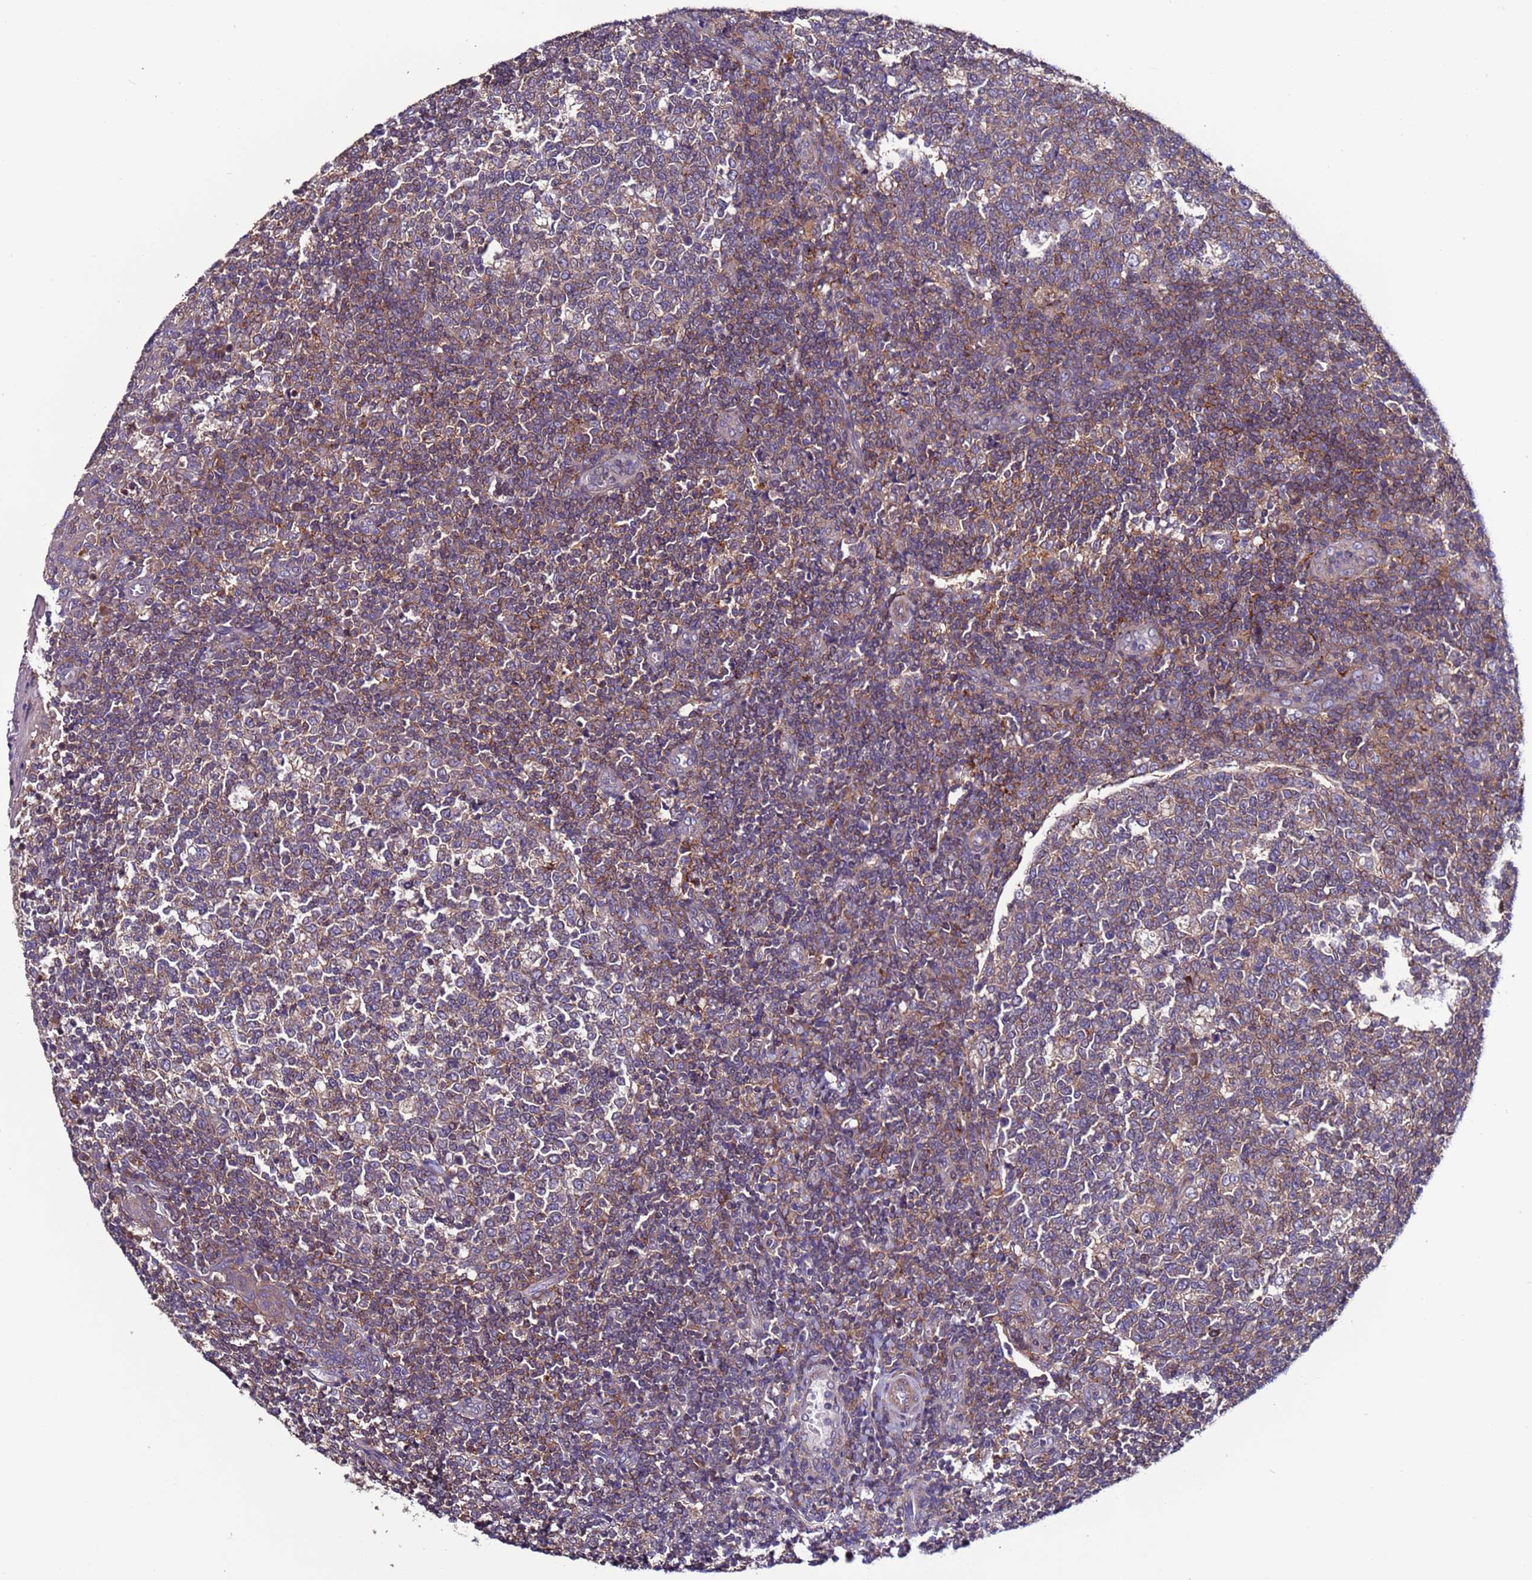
{"staining": {"intensity": "weak", "quantity": ">75%", "location": "cytoplasmic/membranous"}, "tissue": "tonsil", "cell_type": "Germinal center cells", "image_type": "normal", "snomed": [{"axis": "morphology", "description": "Normal tissue, NOS"}, {"axis": "topography", "description": "Tonsil"}], "caption": "Protein staining by immunohistochemistry (IHC) displays weak cytoplasmic/membranous expression in about >75% of germinal center cells in normal tonsil. Nuclei are stained in blue.", "gene": "GAREM1", "patient": {"sex": "female", "age": 19}}